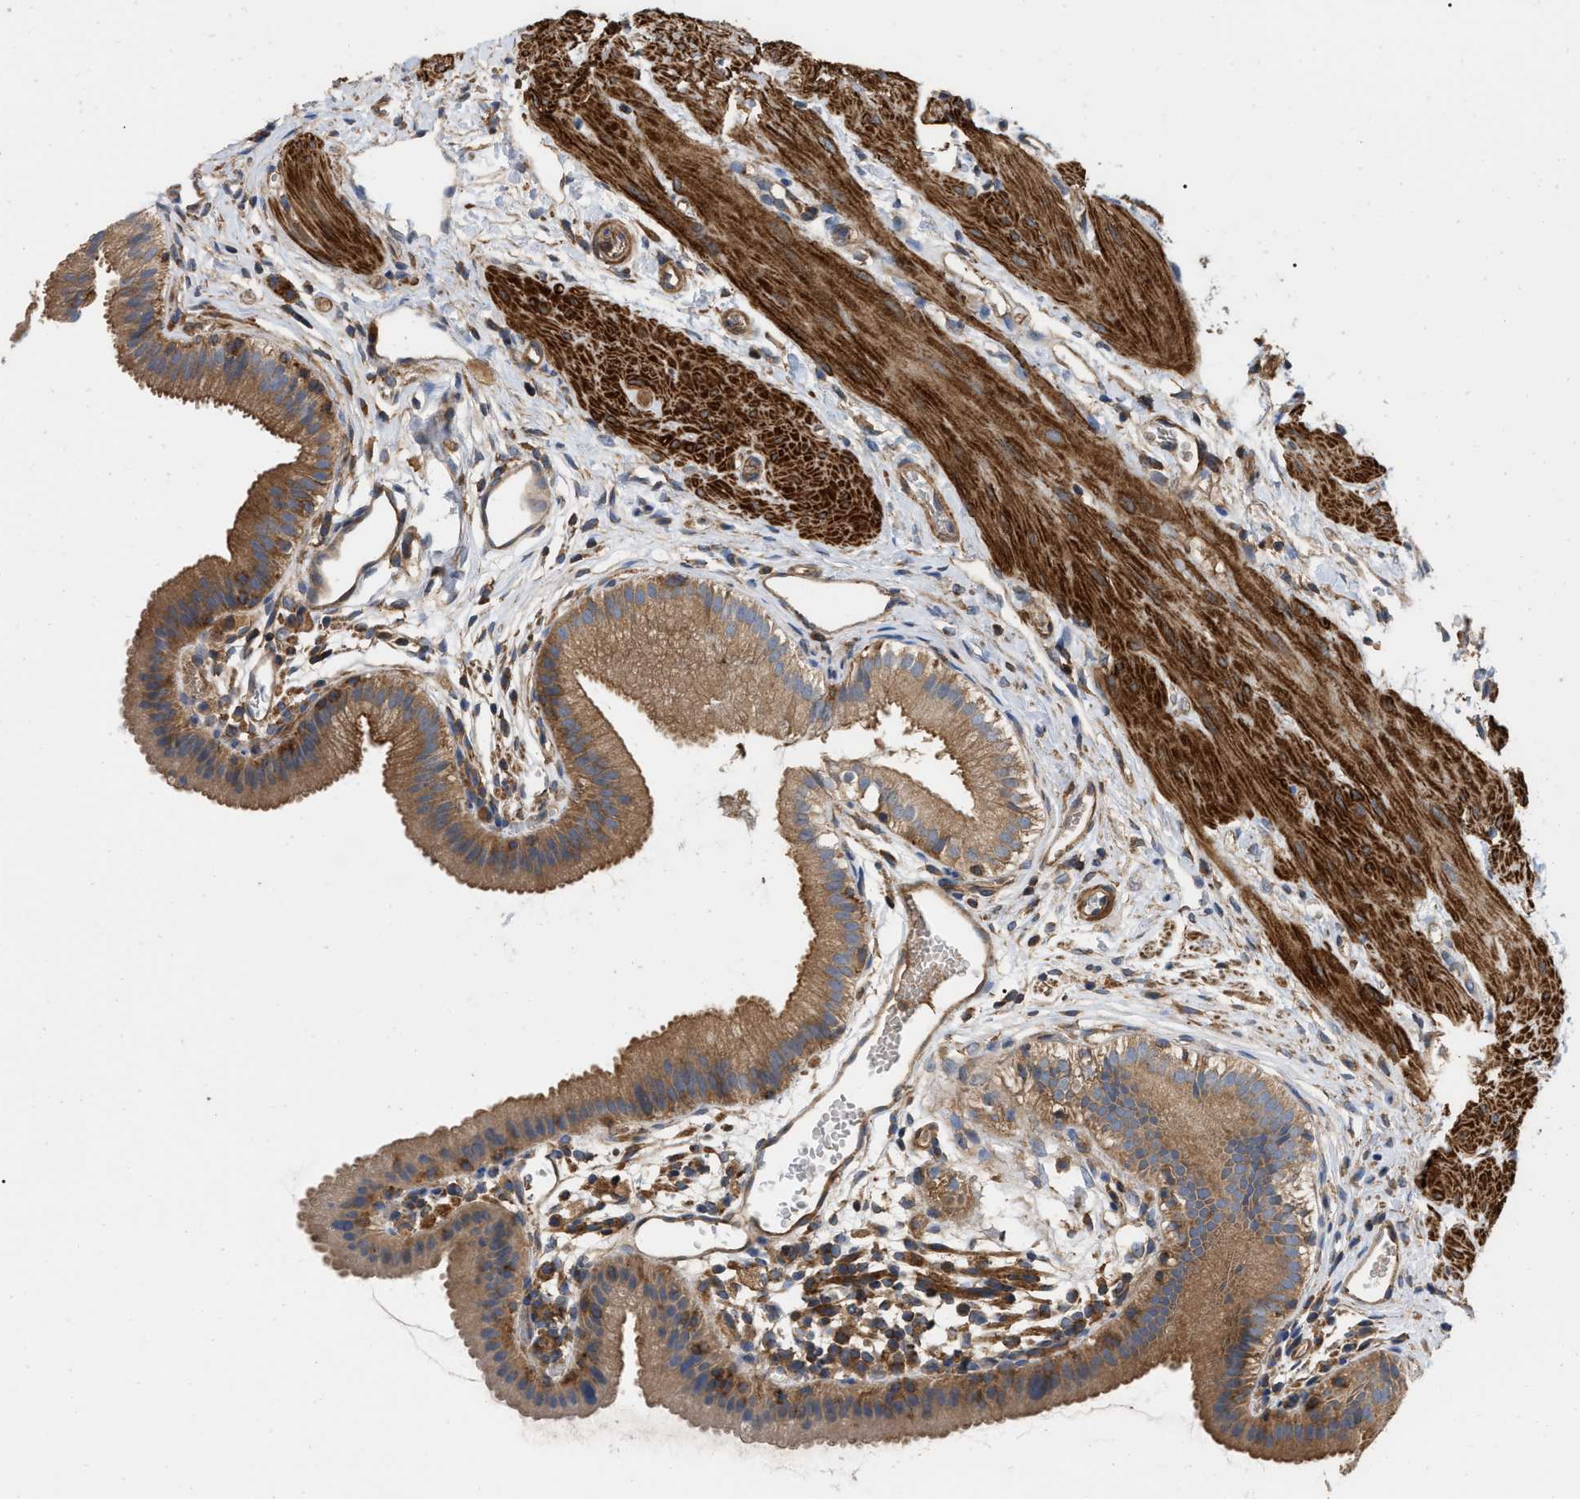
{"staining": {"intensity": "moderate", "quantity": ">75%", "location": "cytoplasmic/membranous"}, "tissue": "gallbladder", "cell_type": "Glandular cells", "image_type": "normal", "snomed": [{"axis": "morphology", "description": "Normal tissue, NOS"}, {"axis": "topography", "description": "Gallbladder"}], "caption": "IHC of benign human gallbladder shows medium levels of moderate cytoplasmic/membranous expression in about >75% of glandular cells.", "gene": "RABEP1", "patient": {"sex": "female", "age": 26}}